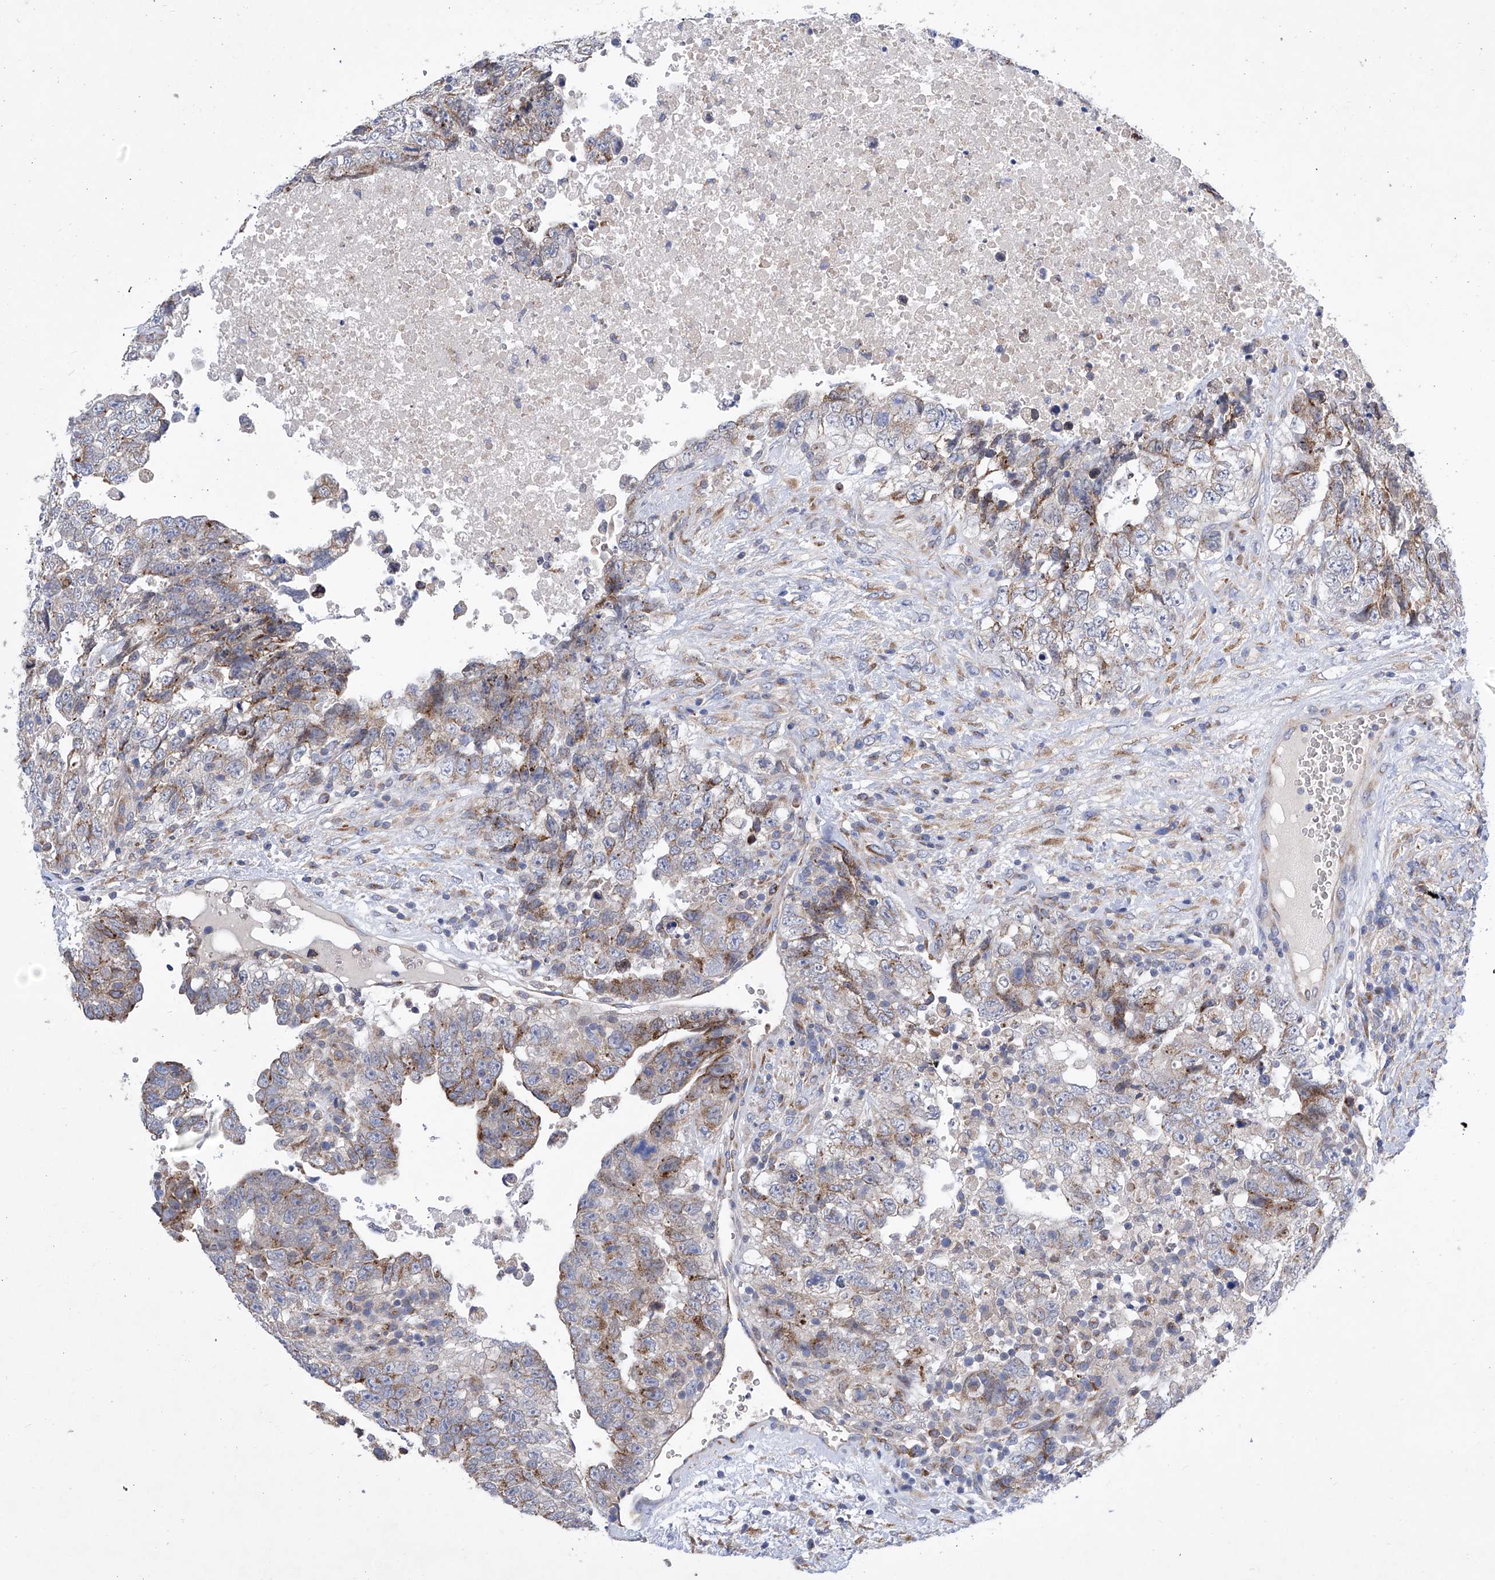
{"staining": {"intensity": "moderate", "quantity": "<25%", "location": "cytoplasmic/membranous"}, "tissue": "testis cancer", "cell_type": "Tumor cells", "image_type": "cancer", "snomed": [{"axis": "morphology", "description": "Carcinoma, Embryonal, NOS"}, {"axis": "topography", "description": "Testis"}], "caption": "Immunohistochemical staining of testis embryonal carcinoma displays low levels of moderate cytoplasmic/membranous expression in approximately <25% of tumor cells.", "gene": "TJAP1", "patient": {"sex": "male", "age": 37}}